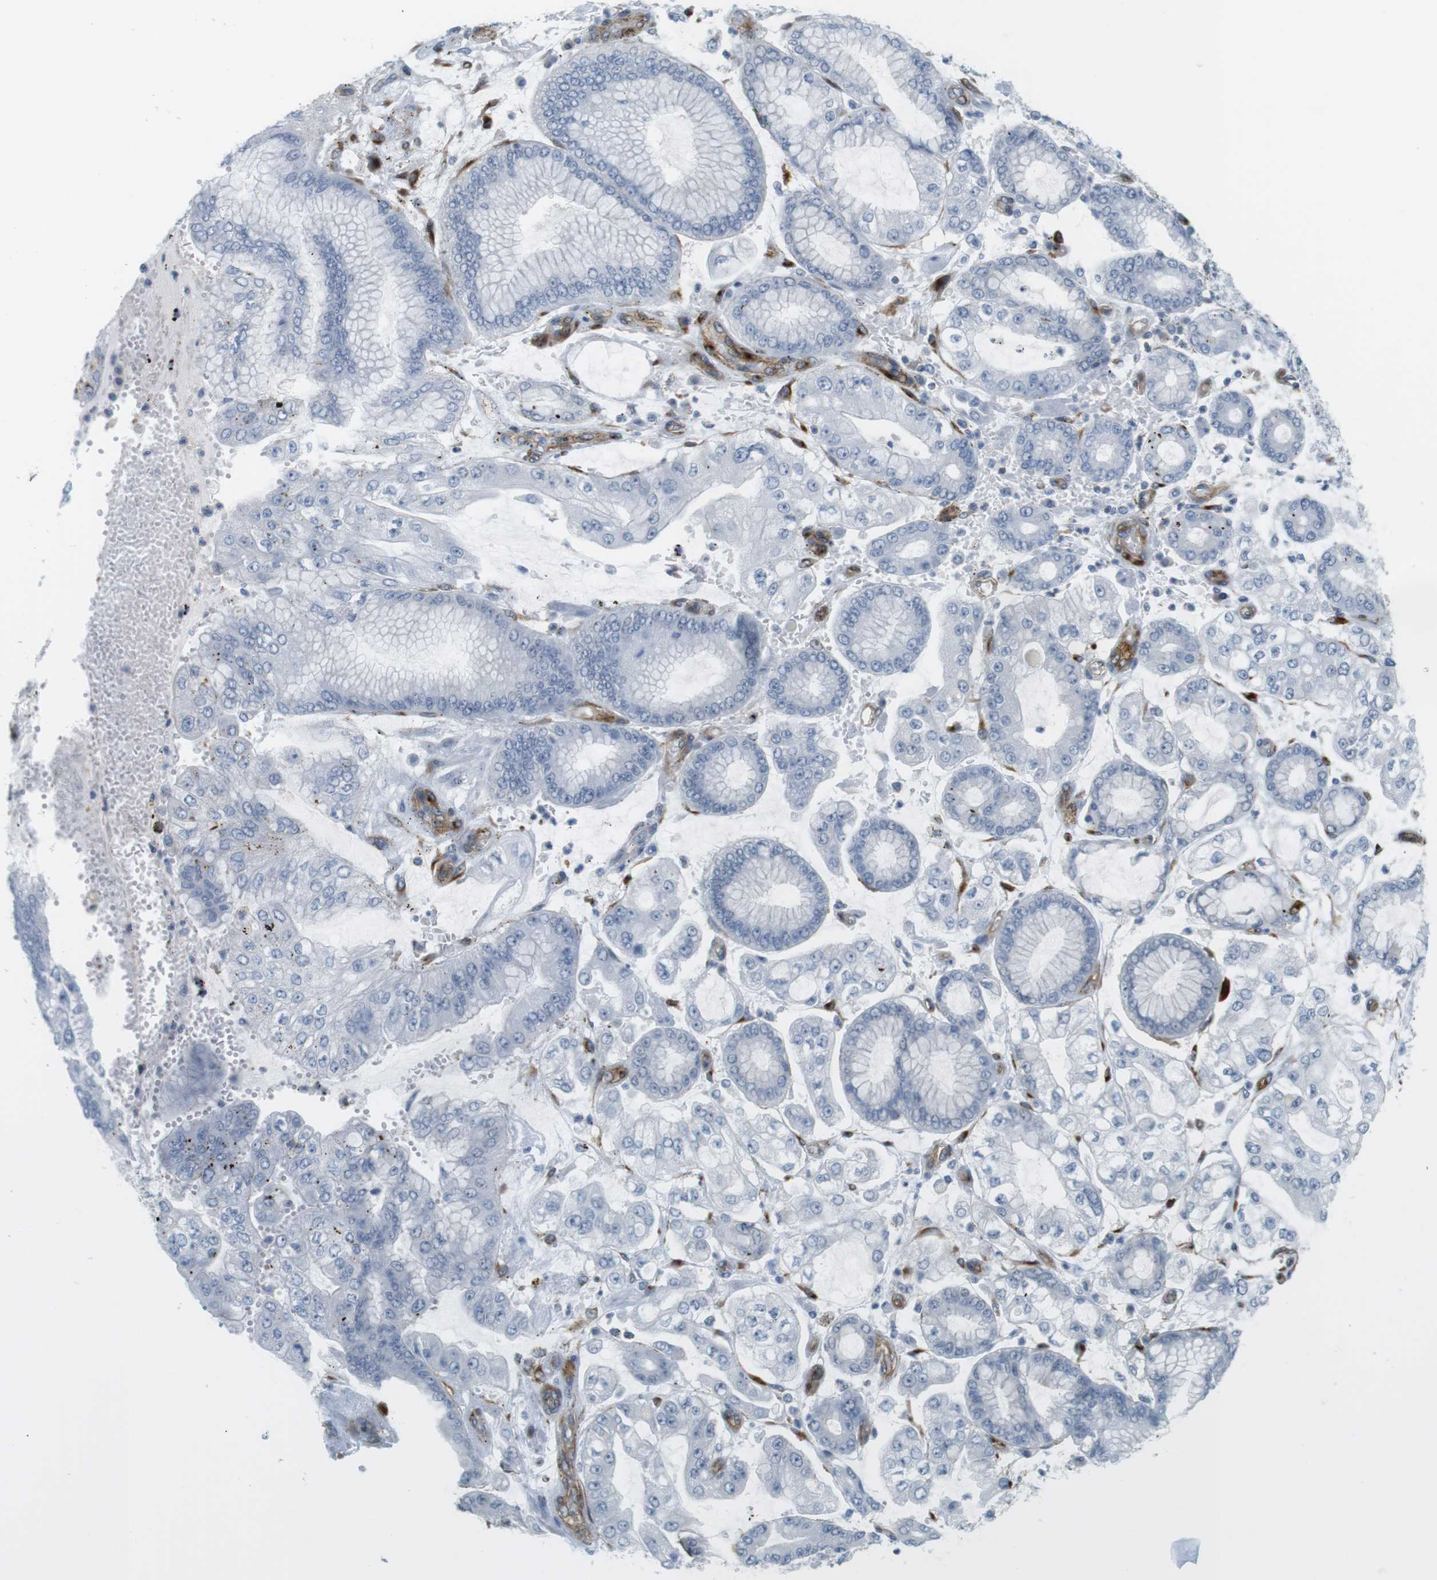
{"staining": {"intensity": "negative", "quantity": "none", "location": "none"}, "tissue": "stomach cancer", "cell_type": "Tumor cells", "image_type": "cancer", "snomed": [{"axis": "morphology", "description": "Adenocarcinoma, NOS"}, {"axis": "topography", "description": "Stomach"}], "caption": "Stomach cancer (adenocarcinoma) stained for a protein using IHC reveals no expression tumor cells.", "gene": "F2R", "patient": {"sex": "male", "age": 76}}